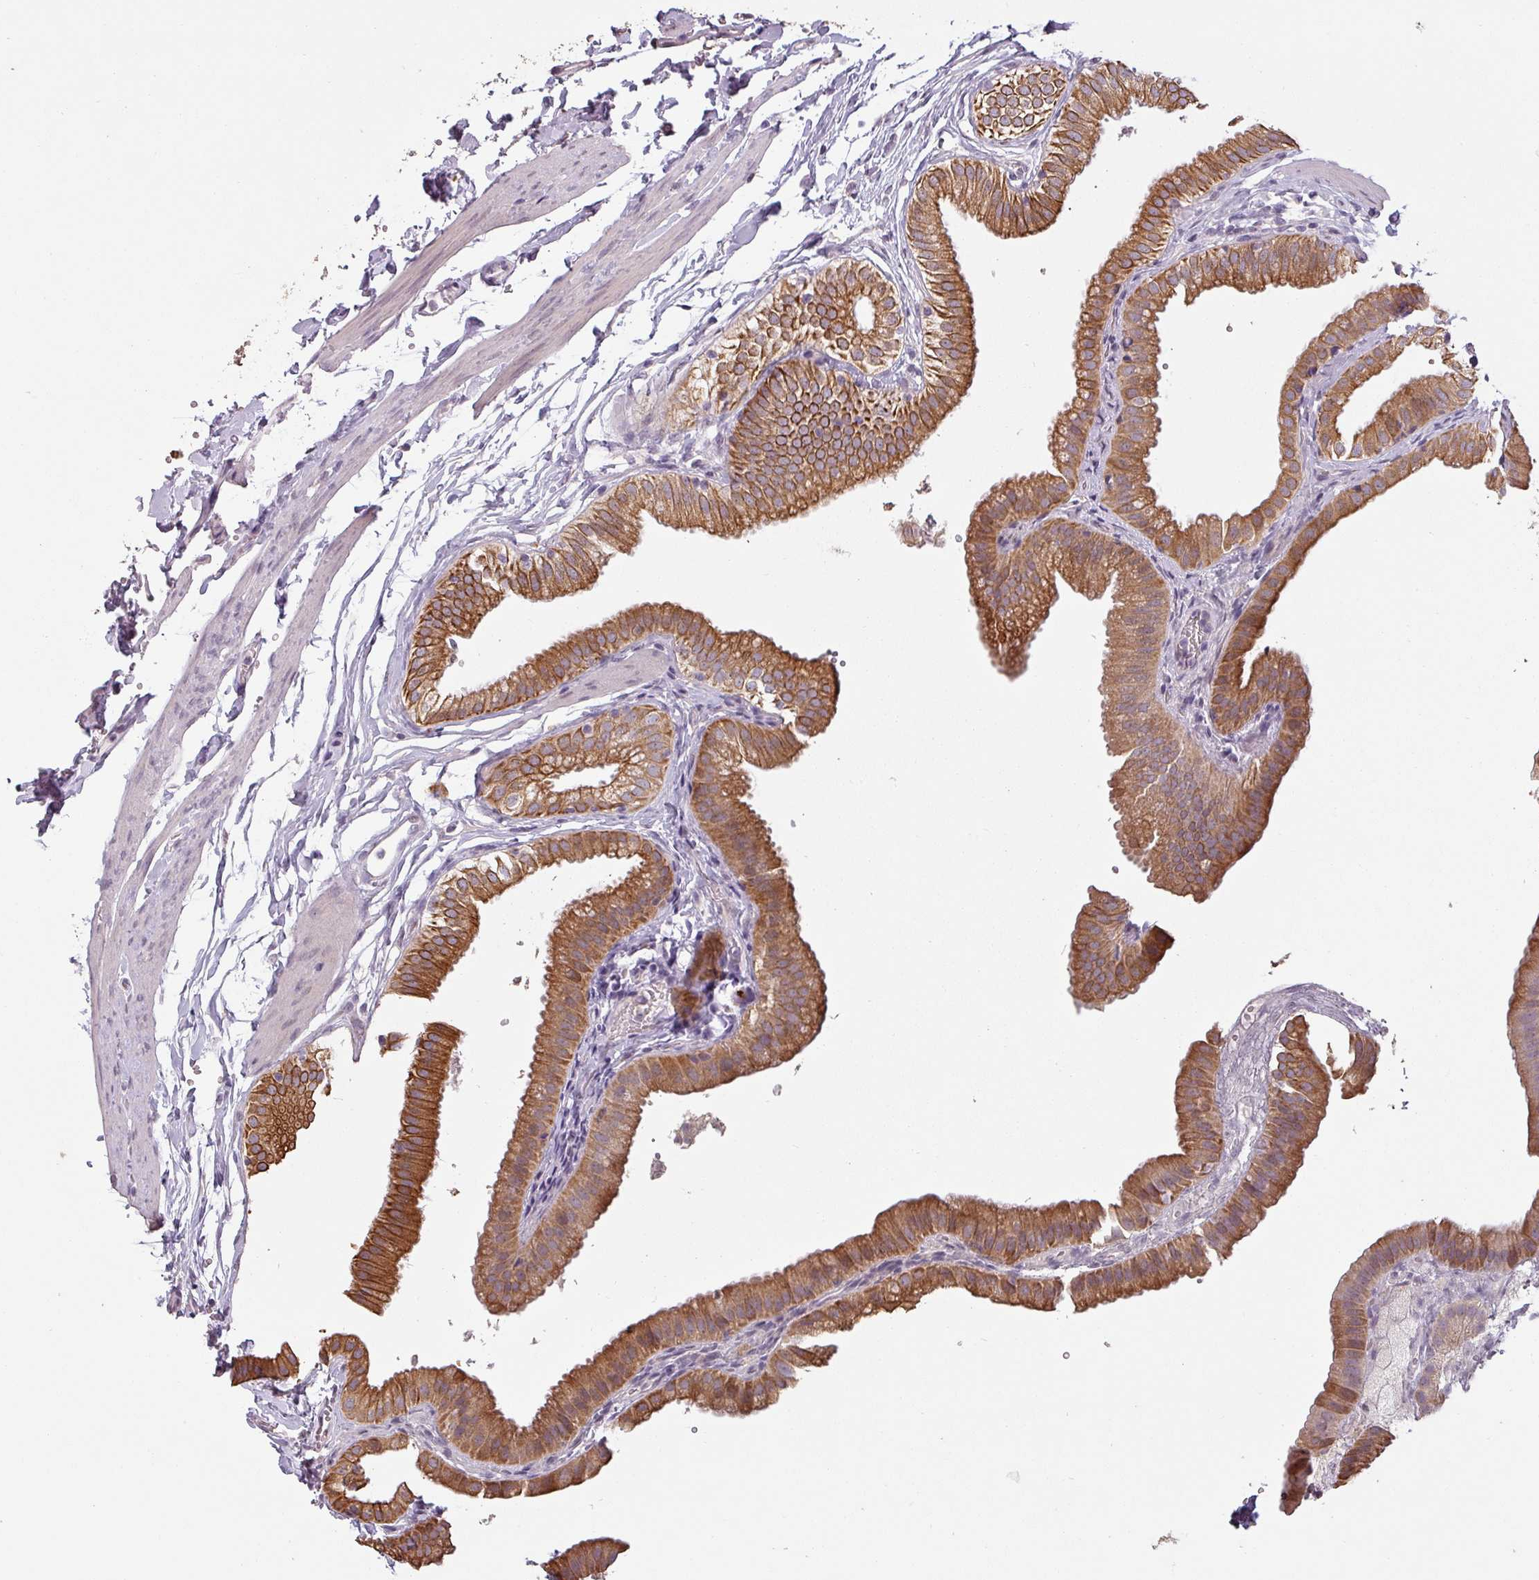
{"staining": {"intensity": "strong", "quantity": ">75%", "location": "cytoplasmic/membranous"}, "tissue": "gallbladder", "cell_type": "Glandular cells", "image_type": "normal", "snomed": [{"axis": "morphology", "description": "Normal tissue, NOS"}, {"axis": "topography", "description": "Gallbladder"}], "caption": "This image displays immunohistochemistry (IHC) staining of normal human gallbladder, with high strong cytoplasmic/membranous positivity in approximately >75% of glandular cells.", "gene": "LYPLA1", "patient": {"sex": "female", "age": 61}}